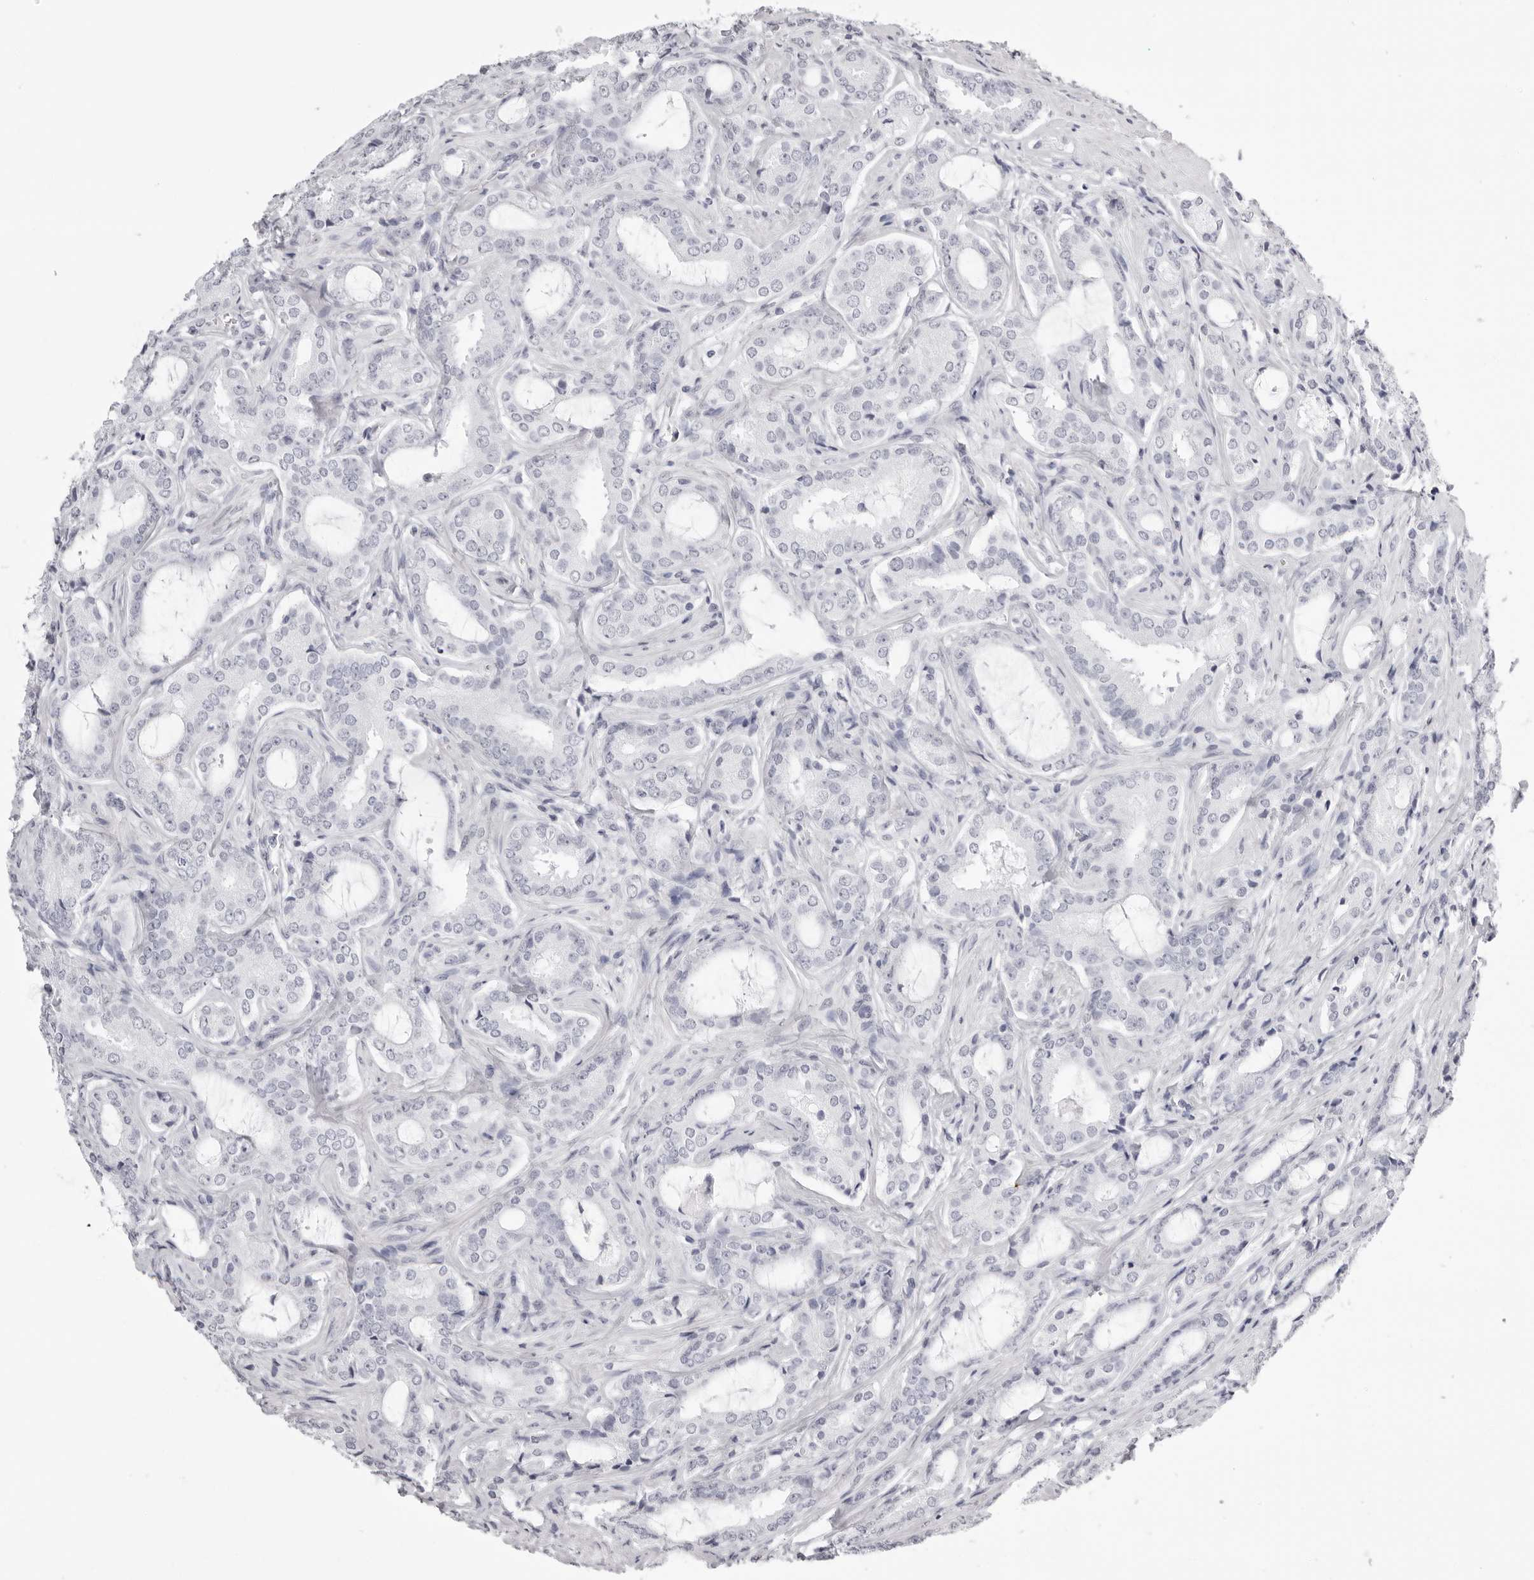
{"staining": {"intensity": "negative", "quantity": "none", "location": "none"}, "tissue": "prostate cancer", "cell_type": "Tumor cells", "image_type": "cancer", "snomed": [{"axis": "morphology", "description": "Adenocarcinoma, High grade"}, {"axis": "topography", "description": "Prostate"}], "caption": "Protein analysis of prostate adenocarcinoma (high-grade) shows no significant staining in tumor cells.", "gene": "RHO", "patient": {"sex": "male", "age": 73}}